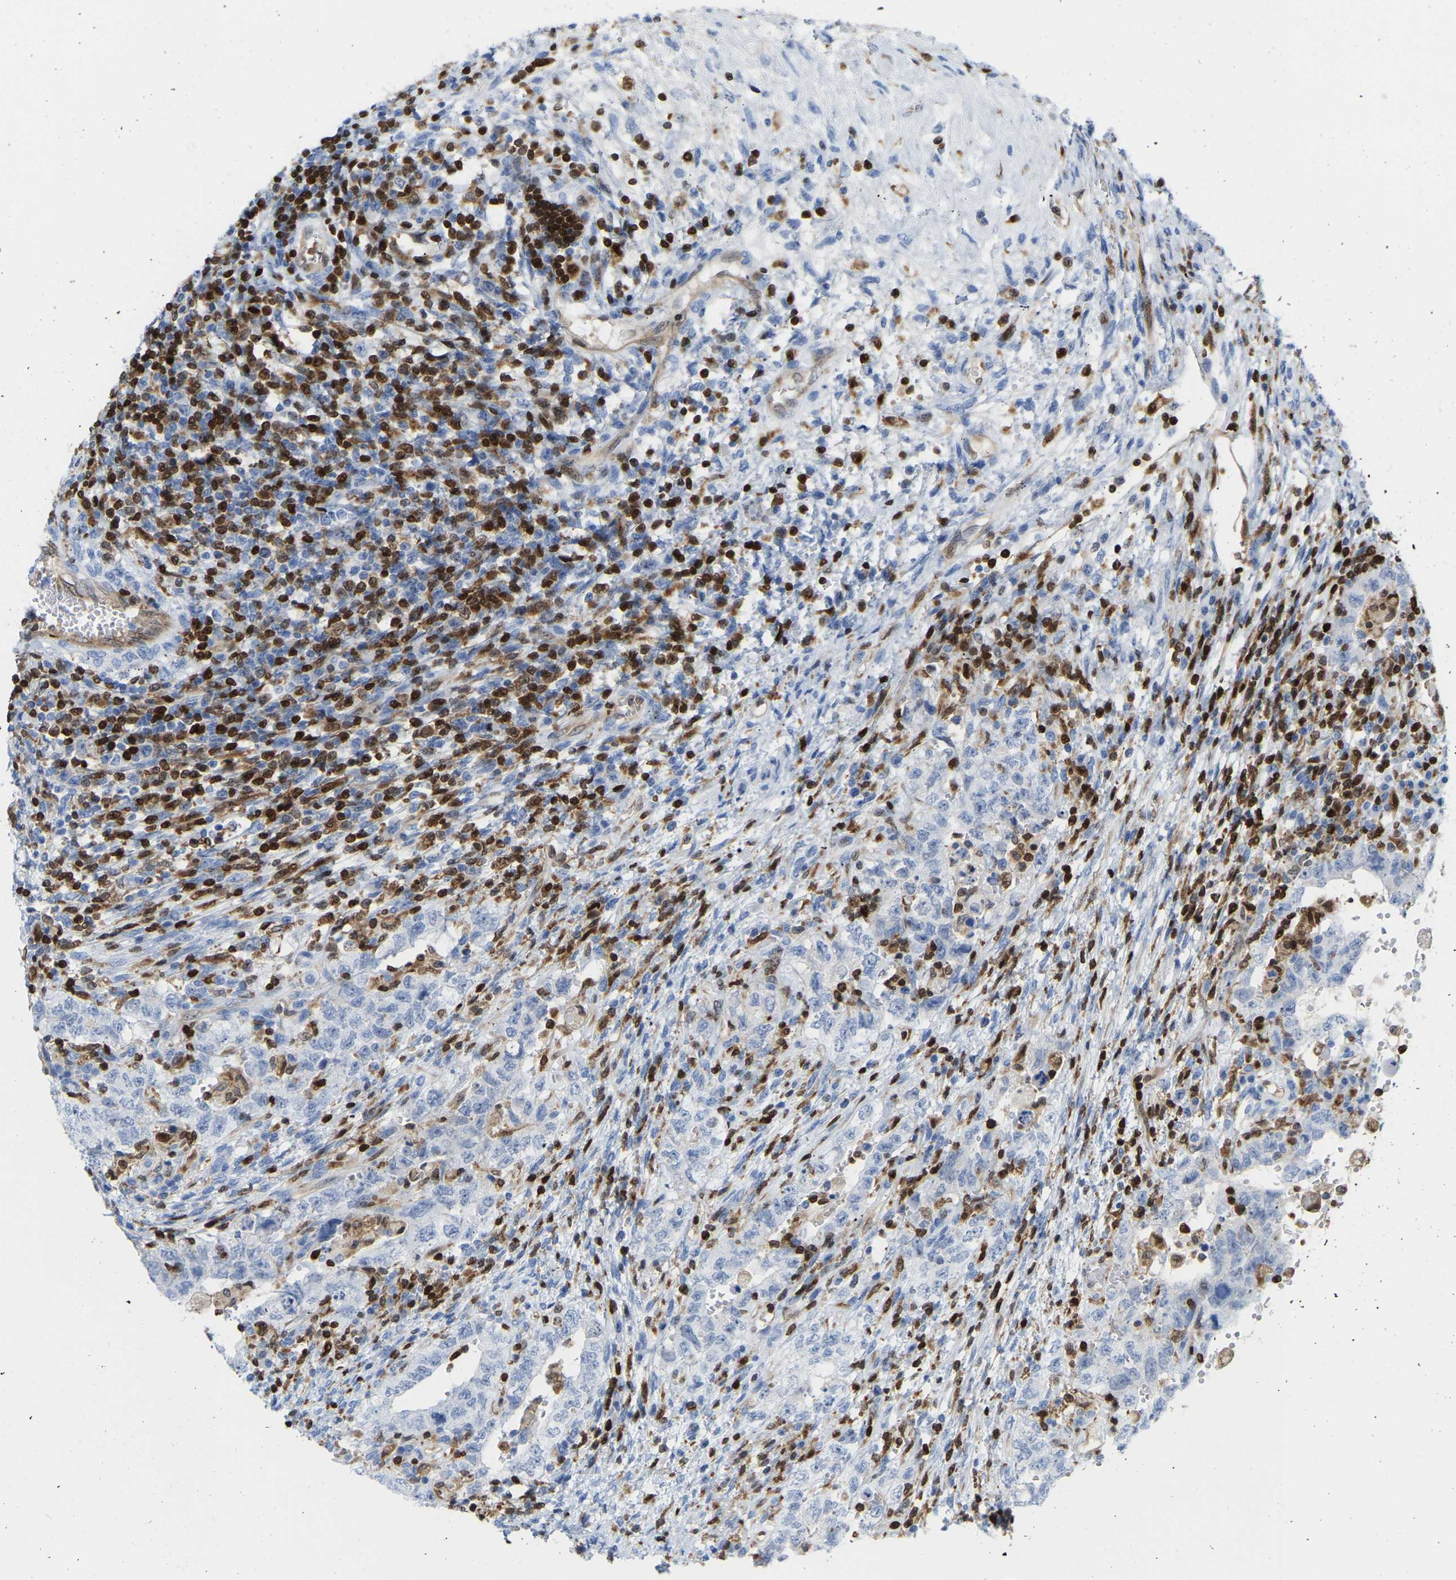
{"staining": {"intensity": "negative", "quantity": "none", "location": "none"}, "tissue": "testis cancer", "cell_type": "Tumor cells", "image_type": "cancer", "snomed": [{"axis": "morphology", "description": "Carcinoma, Embryonal, NOS"}, {"axis": "topography", "description": "Testis"}], "caption": "This is a micrograph of immunohistochemistry (IHC) staining of testis embryonal carcinoma, which shows no positivity in tumor cells.", "gene": "GIMAP4", "patient": {"sex": "male", "age": 26}}